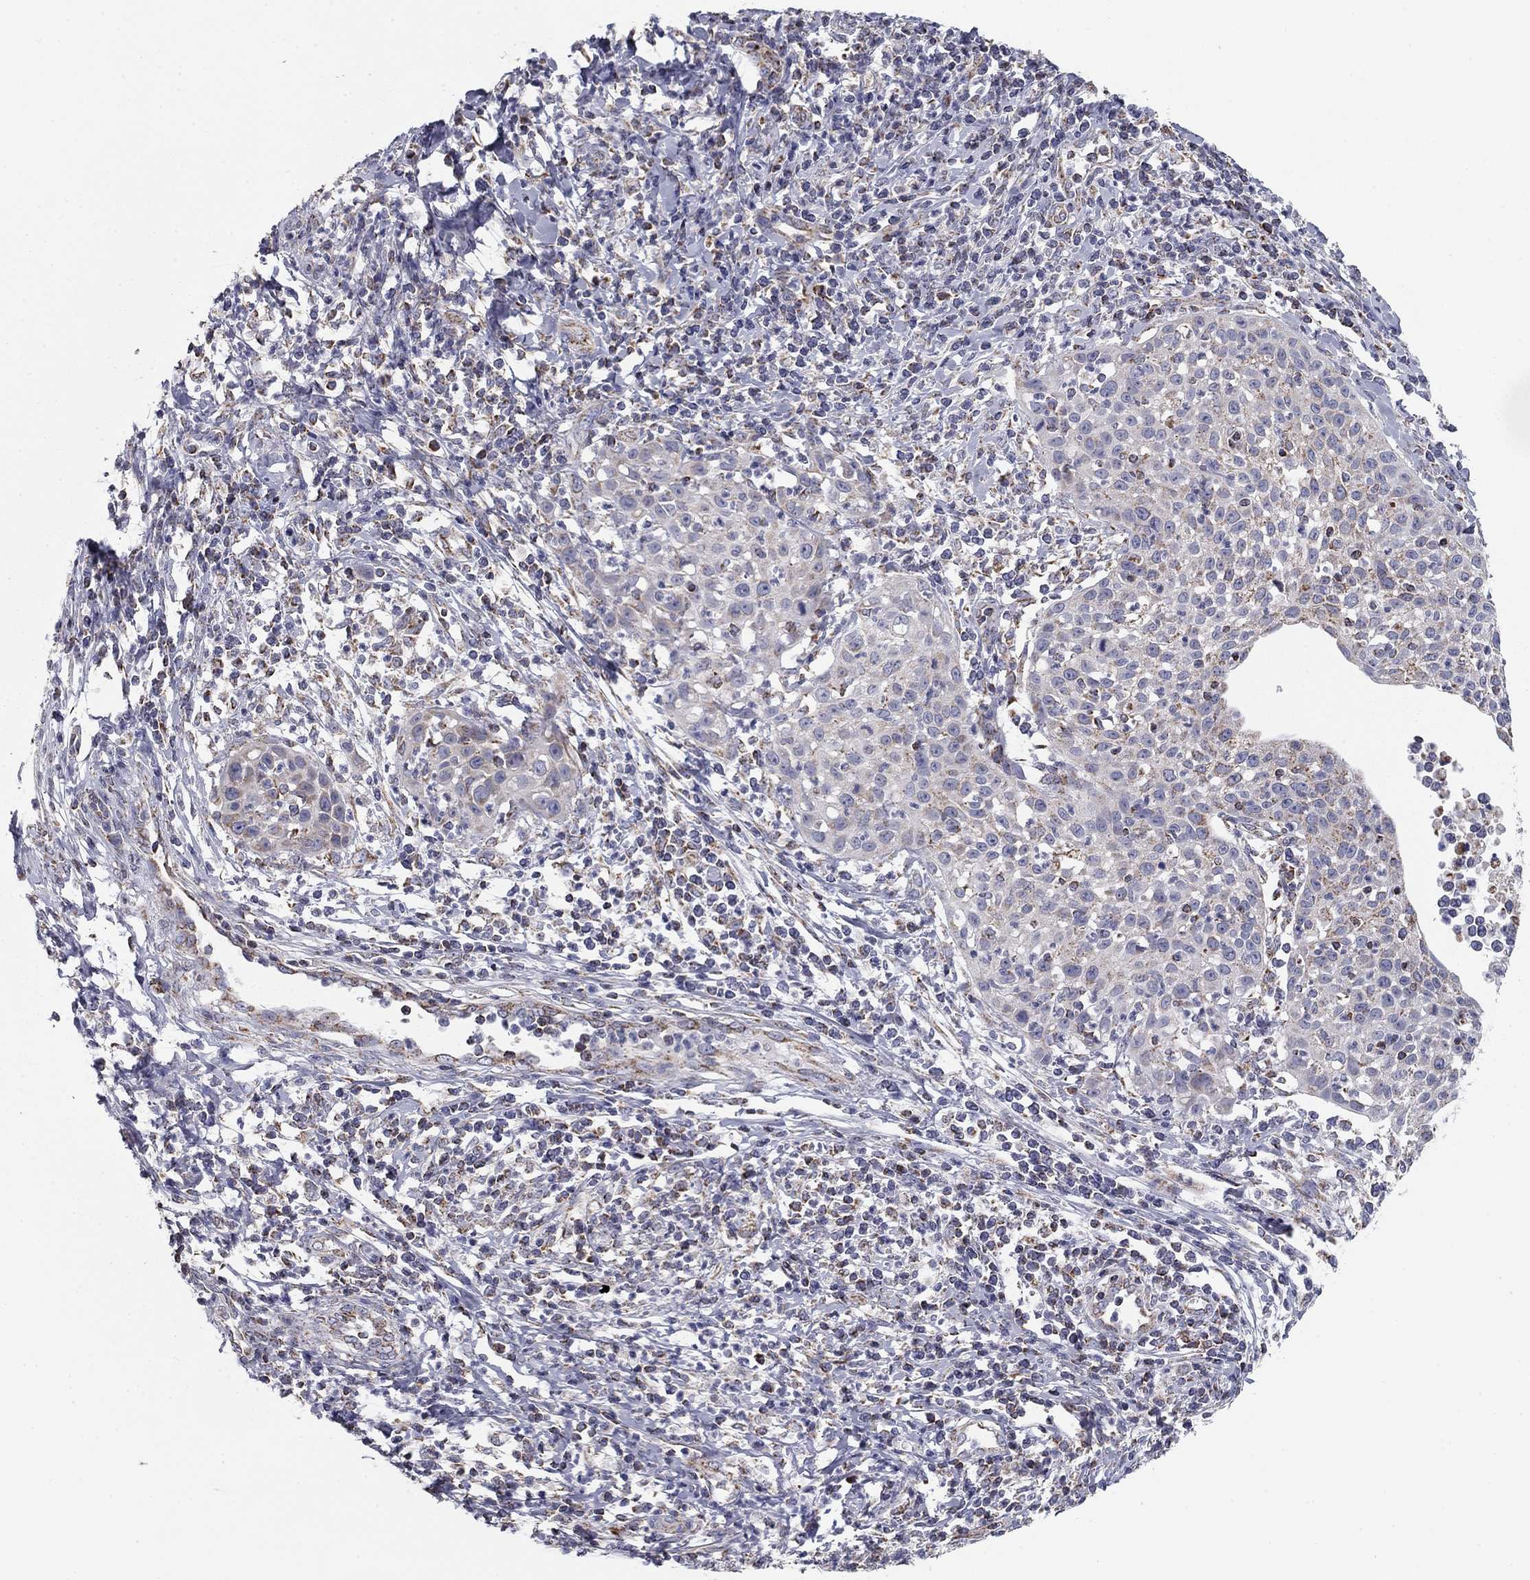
{"staining": {"intensity": "weak", "quantity": "<25%", "location": "cytoplasmic/membranous"}, "tissue": "cervical cancer", "cell_type": "Tumor cells", "image_type": "cancer", "snomed": [{"axis": "morphology", "description": "Squamous cell carcinoma, NOS"}, {"axis": "topography", "description": "Cervix"}], "caption": "Tumor cells are negative for protein expression in human cervical cancer. (Brightfield microscopy of DAB (3,3'-diaminobenzidine) IHC at high magnification).", "gene": "NDUFV1", "patient": {"sex": "female", "age": 26}}